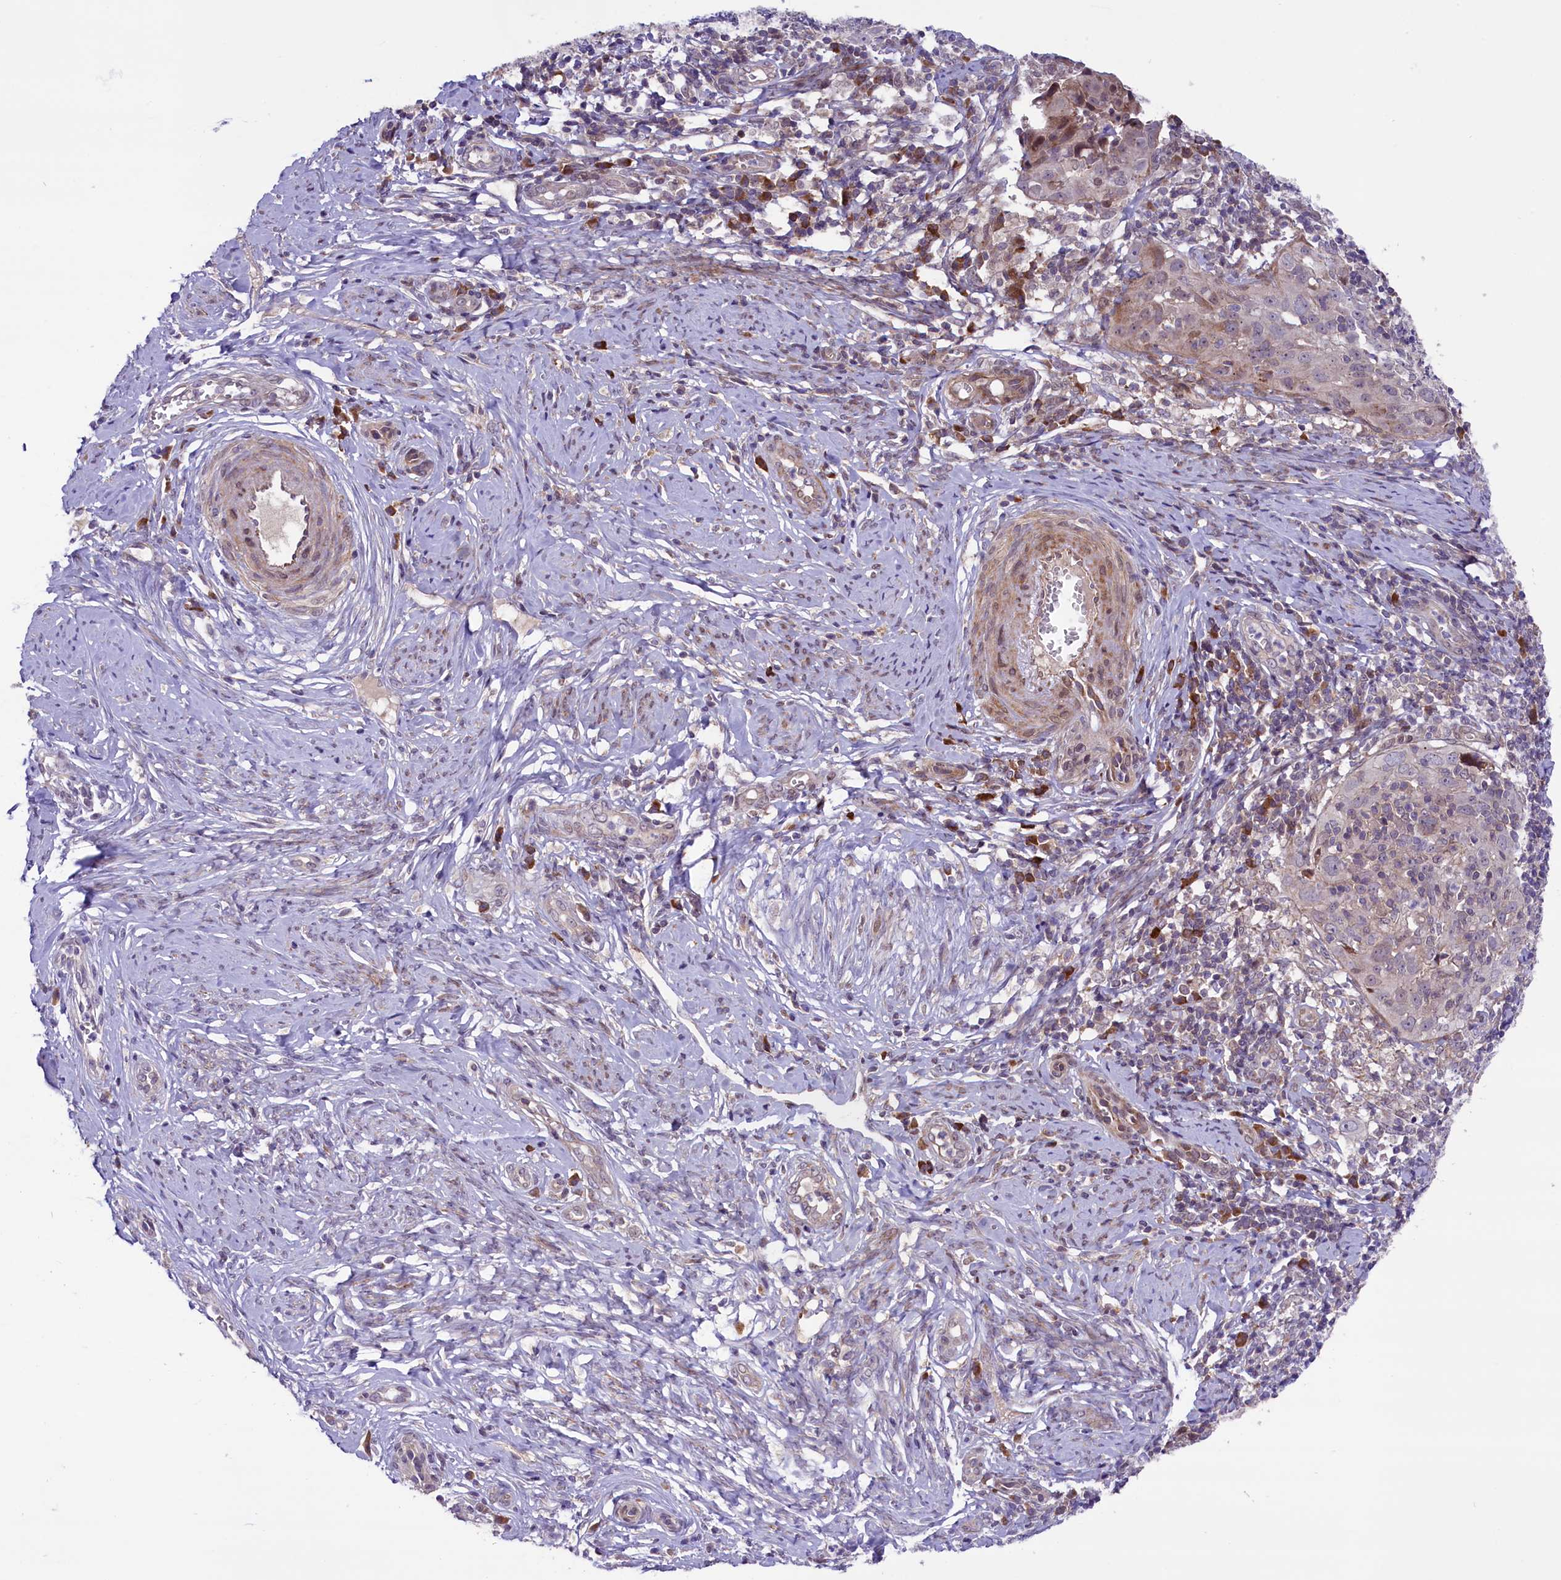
{"staining": {"intensity": "weak", "quantity": "<25%", "location": "cytoplasmic/membranous"}, "tissue": "cervical cancer", "cell_type": "Tumor cells", "image_type": "cancer", "snomed": [{"axis": "morphology", "description": "Normal tissue, NOS"}, {"axis": "morphology", "description": "Squamous cell carcinoma, NOS"}, {"axis": "topography", "description": "Cervix"}], "caption": "Human squamous cell carcinoma (cervical) stained for a protein using immunohistochemistry (IHC) exhibits no positivity in tumor cells.", "gene": "HDAC5", "patient": {"sex": "female", "age": 31}}